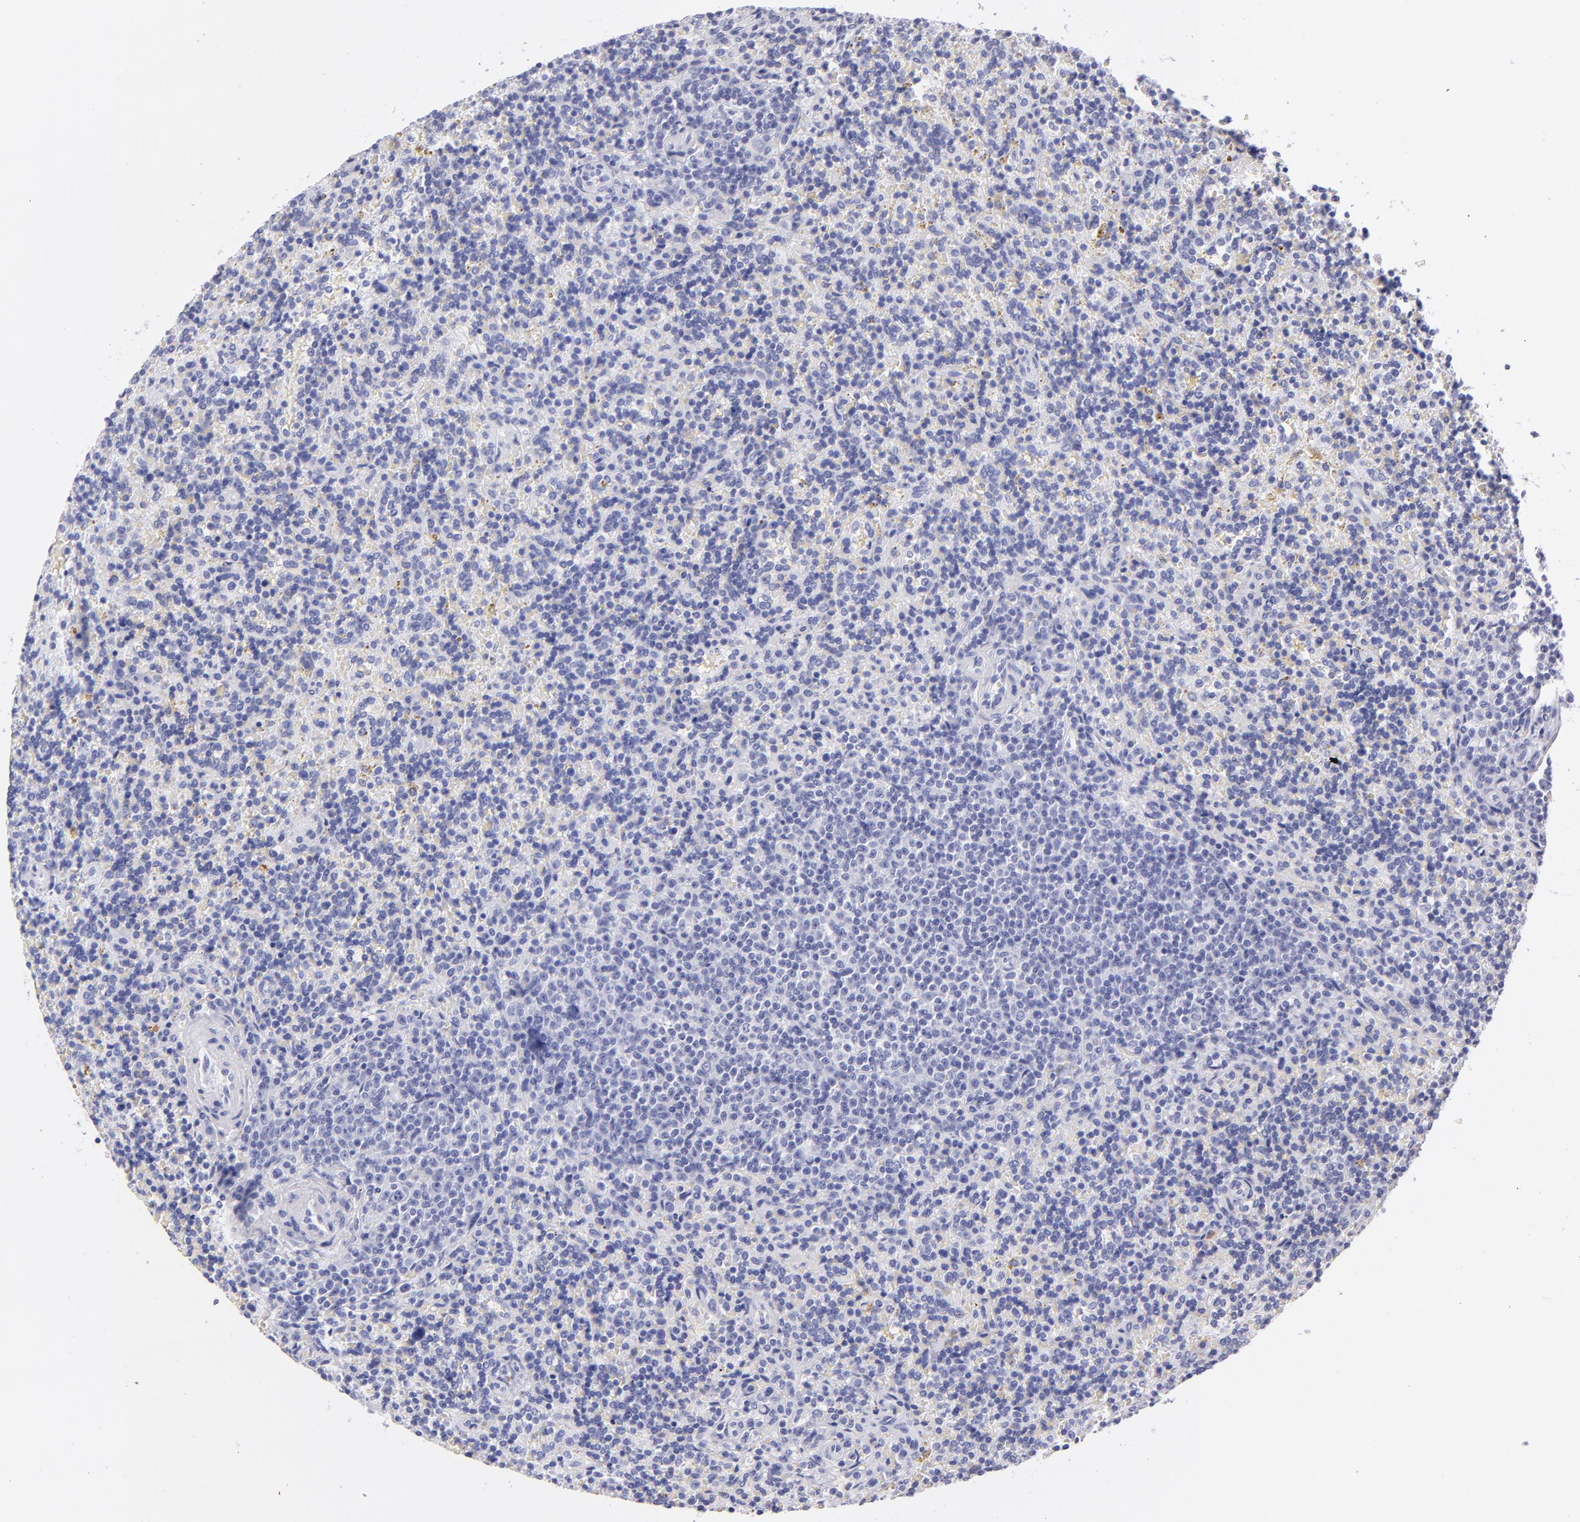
{"staining": {"intensity": "negative", "quantity": "none", "location": "none"}, "tissue": "lymphoma", "cell_type": "Tumor cells", "image_type": "cancer", "snomed": [{"axis": "morphology", "description": "Malignant lymphoma, non-Hodgkin's type, Low grade"}, {"axis": "topography", "description": "Spleen"}], "caption": "This is an immunohistochemistry histopathology image of human lymphoma. There is no expression in tumor cells.", "gene": "PRPH", "patient": {"sex": "male", "age": 67}}